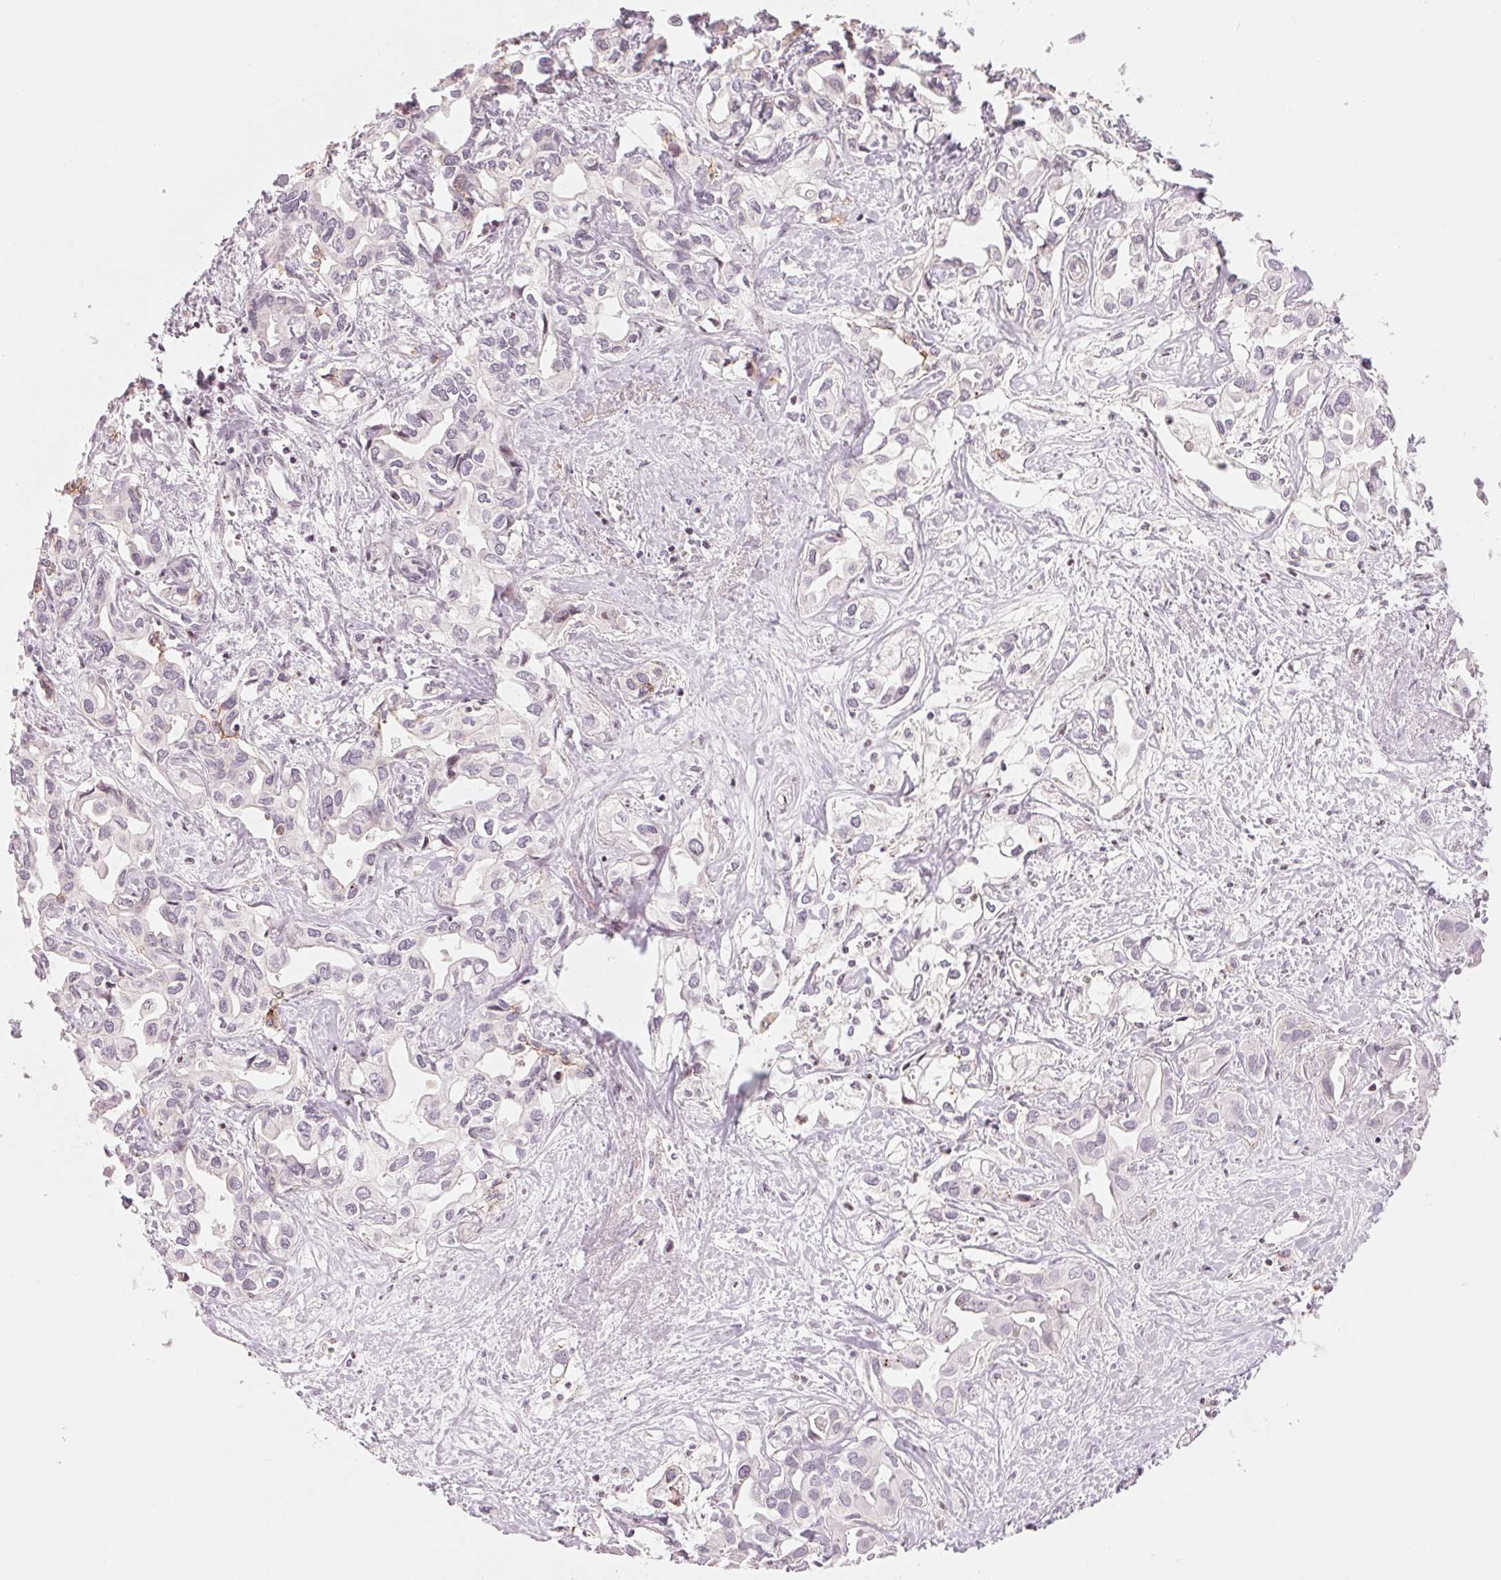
{"staining": {"intensity": "negative", "quantity": "none", "location": "none"}, "tissue": "liver cancer", "cell_type": "Tumor cells", "image_type": "cancer", "snomed": [{"axis": "morphology", "description": "Cholangiocarcinoma"}, {"axis": "topography", "description": "Liver"}], "caption": "A high-resolution histopathology image shows immunohistochemistry (IHC) staining of liver cholangiocarcinoma, which reveals no significant staining in tumor cells.", "gene": "SLC17A4", "patient": {"sex": "female", "age": 64}}